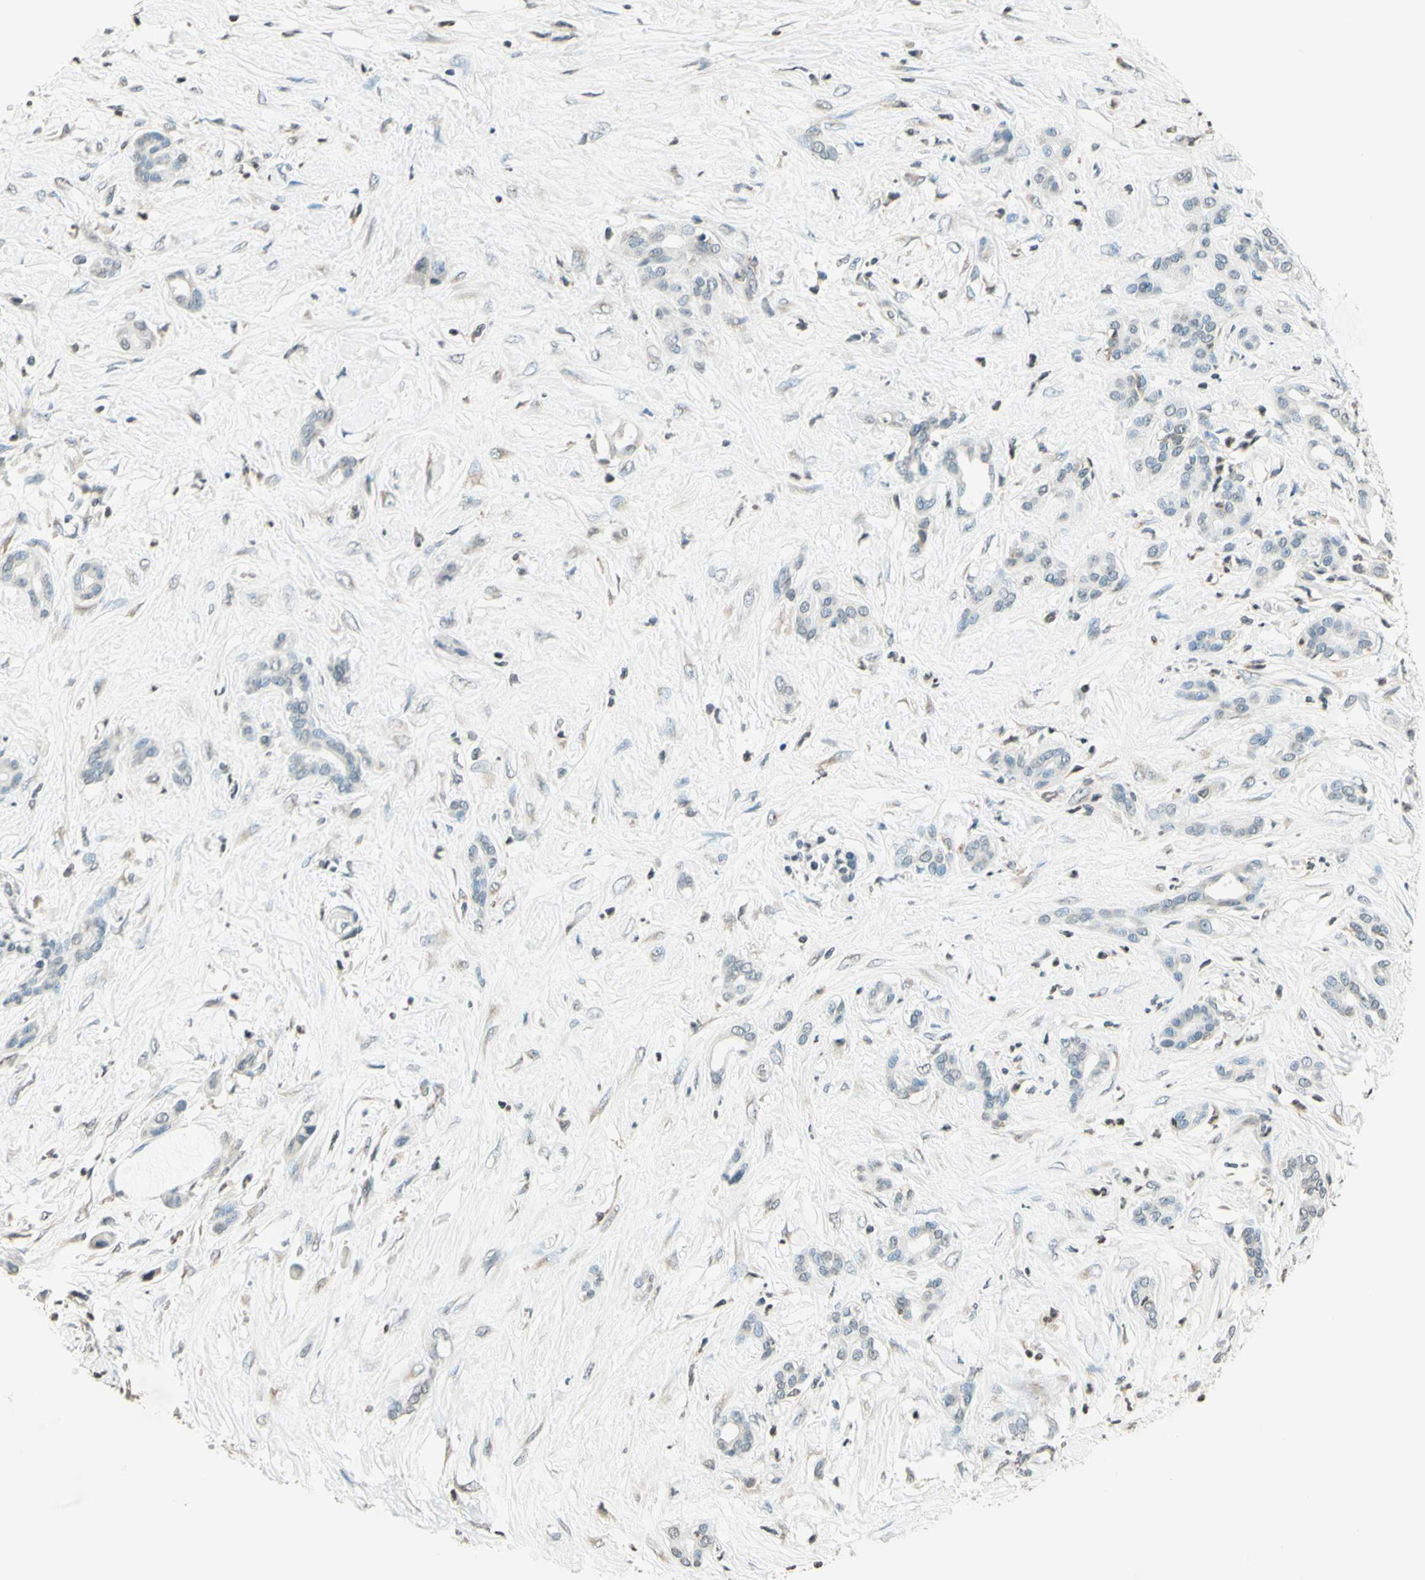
{"staining": {"intensity": "negative", "quantity": "none", "location": "none"}, "tissue": "pancreatic cancer", "cell_type": "Tumor cells", "image_type": "cancer", "snomed": [{"axis": "morphology", "description": "Adenocarcinoma, NOS"}, {"axis": "topography", "description": "Pancreas"}], "caption": "Pancreatic adenocarcinoma stained for a protein using IHC shows no staining tumor cells.", "gene": "WIPF1", "patient": {"sex": "male", "age": 41}}